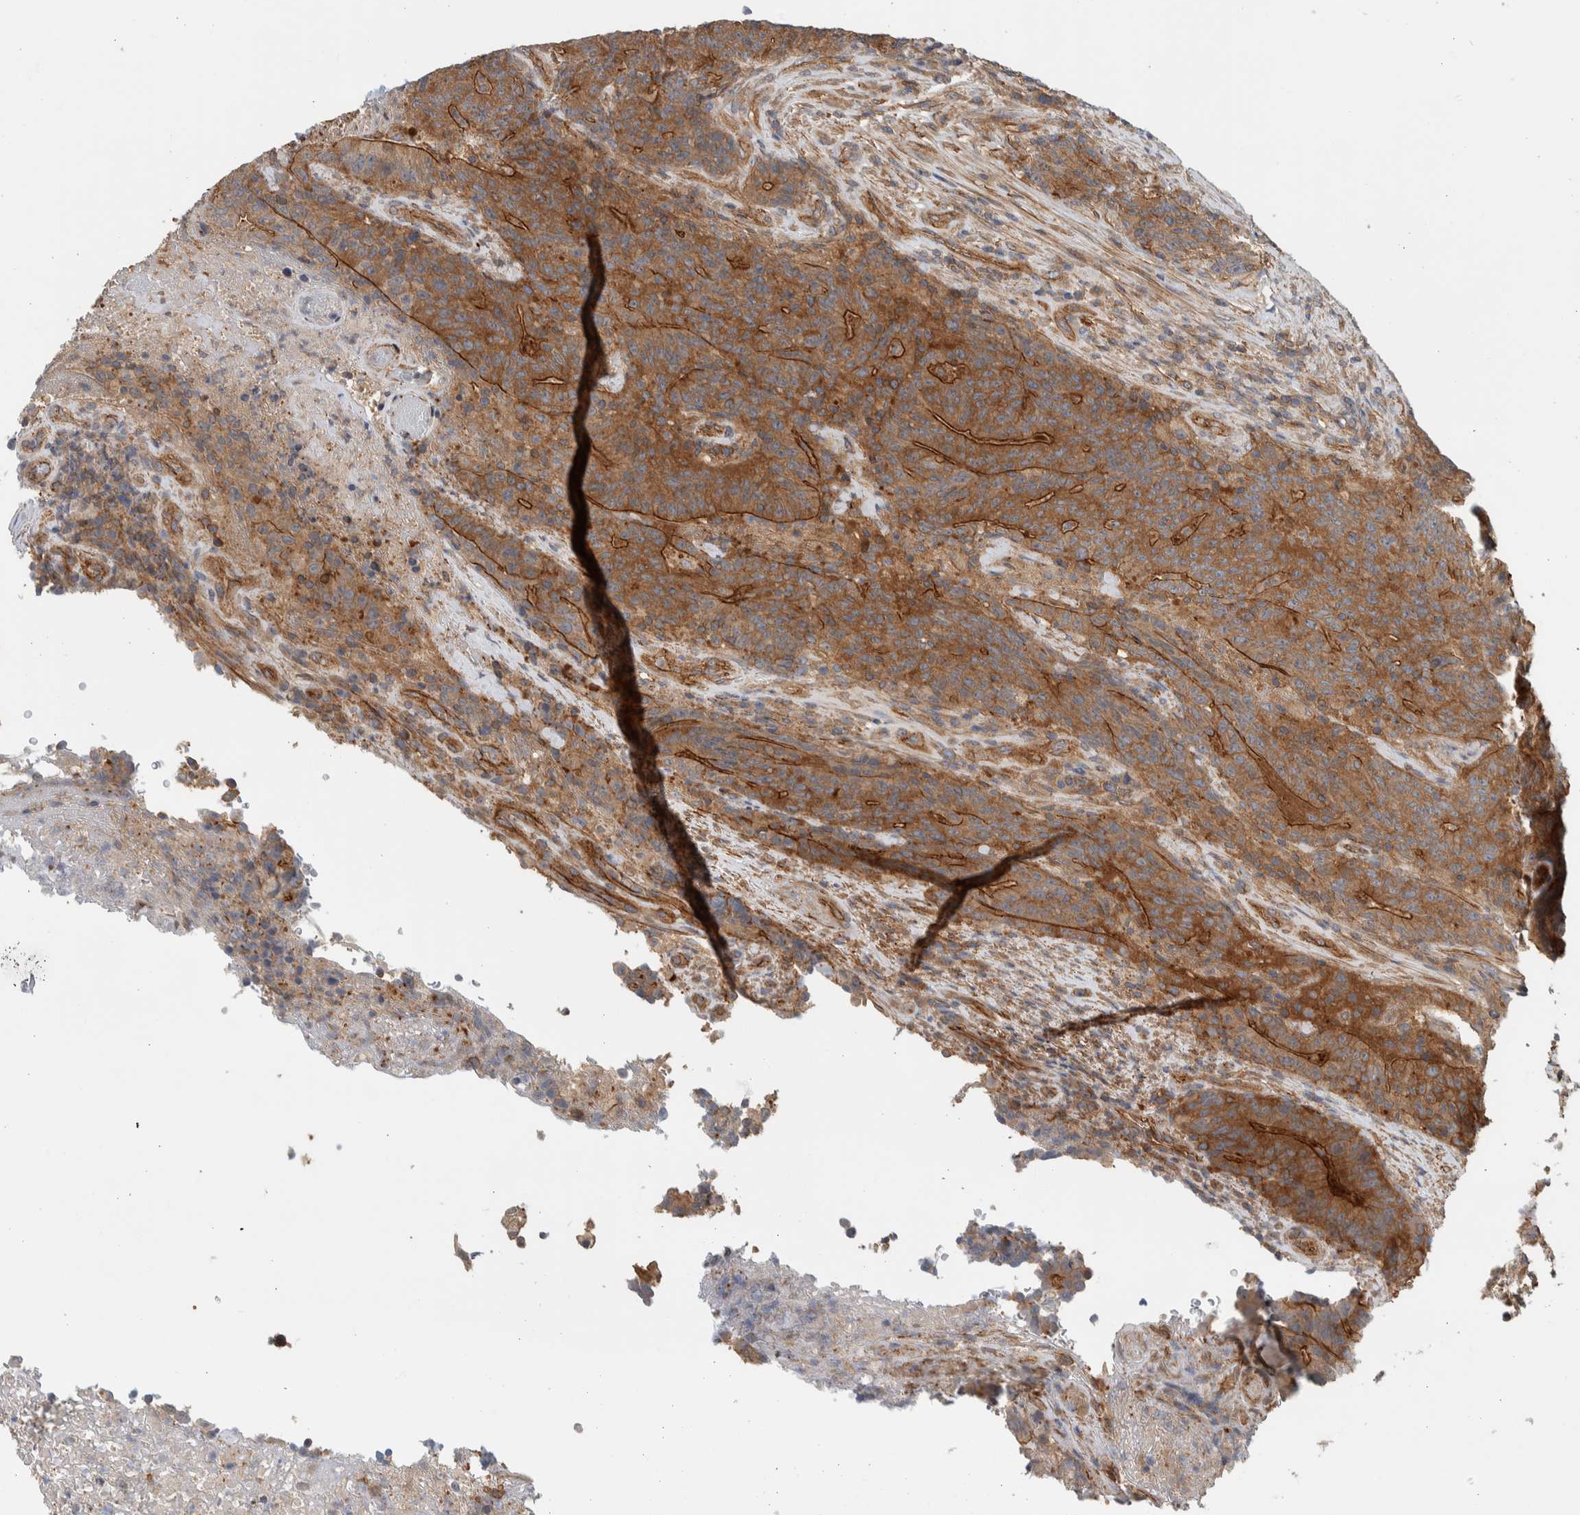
{"staining": {"intensity": "moderate", "quantity": ">75%", "location": "cytoplasmic/membranous"}, "tissue": "colorectal cancer", "cell_type": "Tumor cells", "image_type": "cancer", "snomed": [{"axis": "morphology", "description": "Normal tissue, NOS"}, {"axis": "morphology", "description": "Adenocarcinoma, NOS"}, {"axis": "topography", "description": "Colon"}], "caption": "Immunohistochemistry histopathology image of neoplastic tissue: adenocarcinoma (colorectal) stained using immunohistochemistry displays medium levels of moderate protein expression localized specifically in the cytoplasmic/membranous of tumor cells, appearing as a cytoplasmic/membranous brown color.", "gene": "MPRIP", "patient": {"sex": "female", "age": 75}}